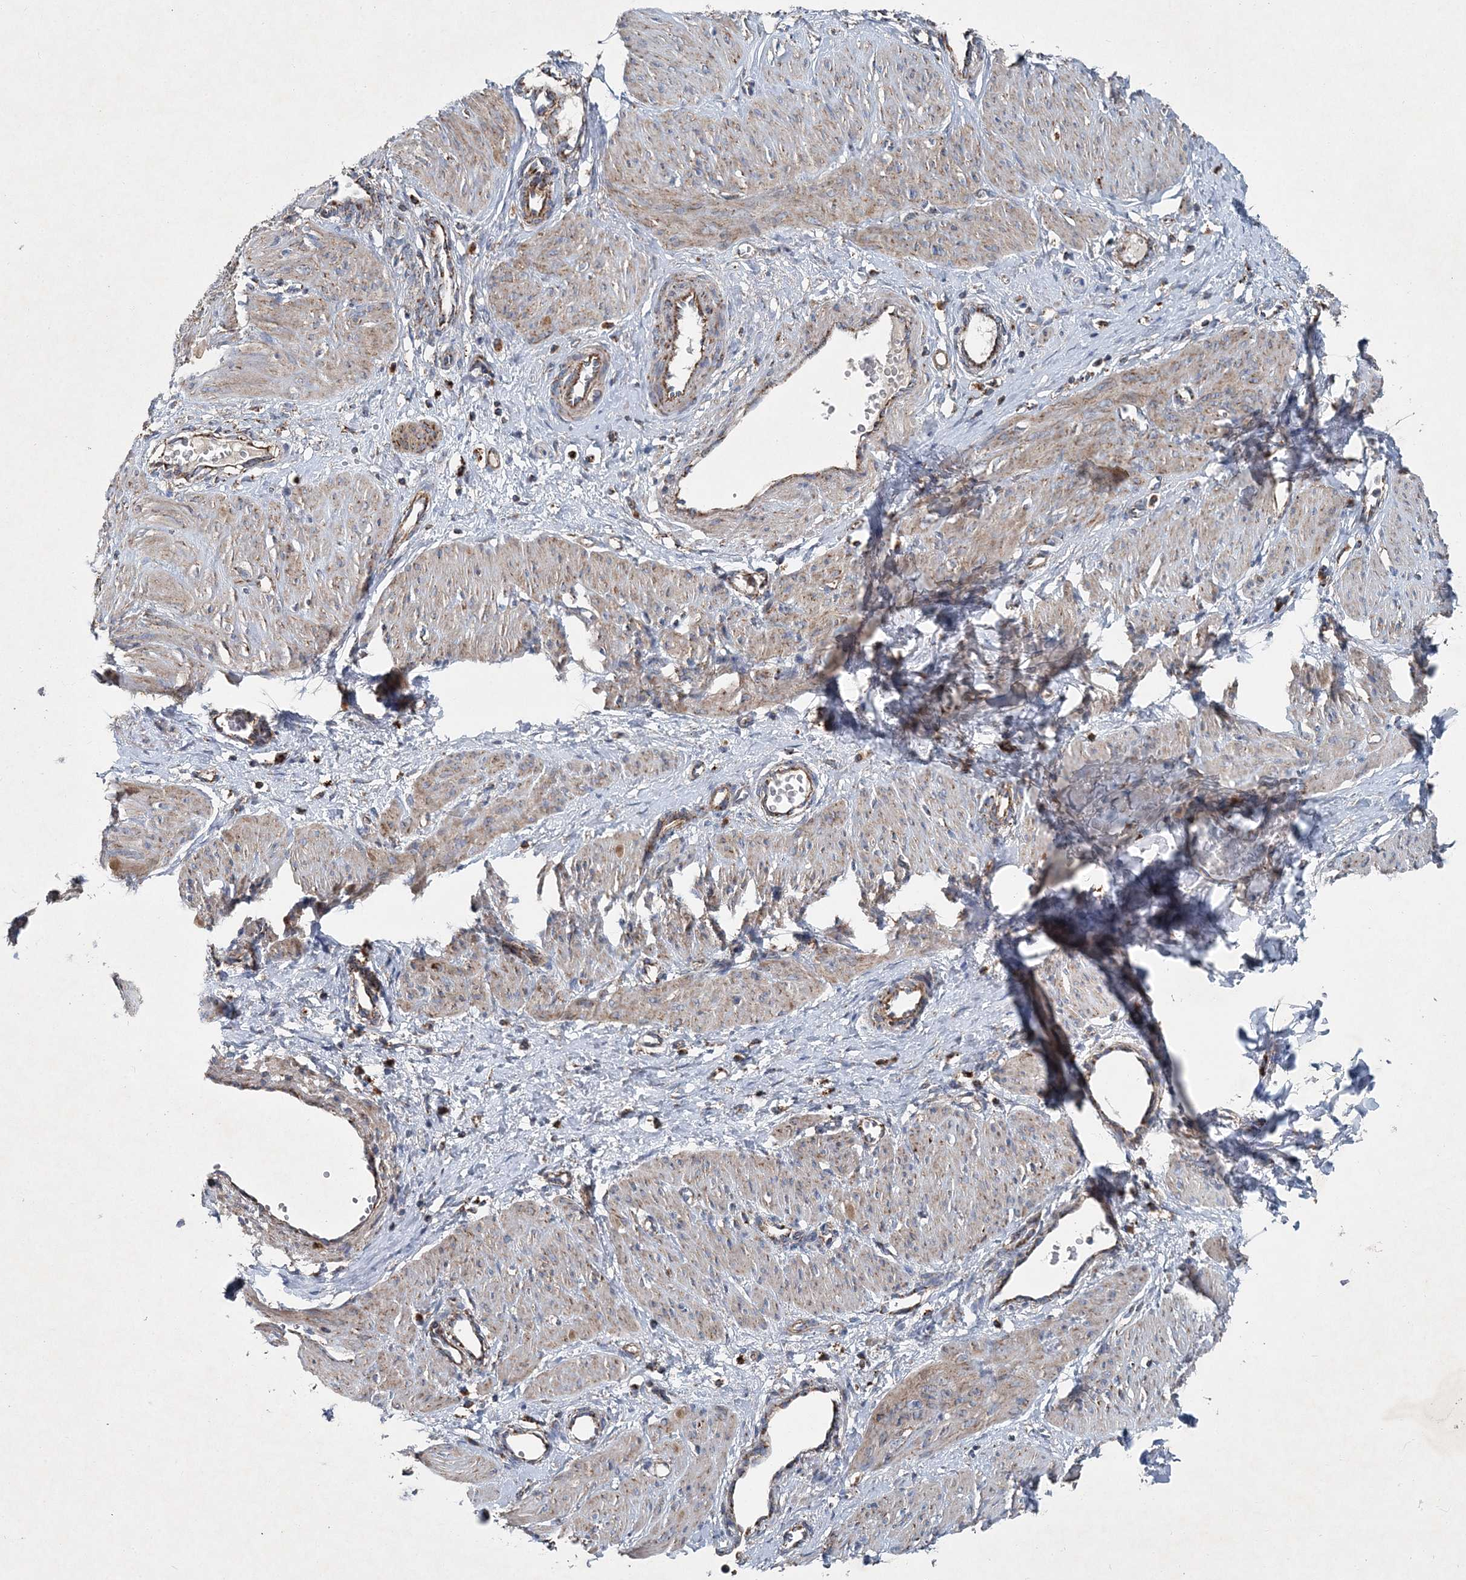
{"staining": {"intensity": "weak", "quantity": "25%-75%", "location": "cytoplasmic/membranous"}, "tissue": "smooth muscle", "cell_type": "Smooth muscle cells", "image_type": "normal", "snomed": [{"axis": "morphology", "description": "Normal tissue, NOS"}, {"axis": "topography", "description": "Endometrium"}], "caption": "Weak cytoplasmic/membranous positivity is identified in approximately 25%-75% of smooth muscle cells in normal smooth muscle.", "gene": "SPAG16", "patient": {"sex": "female", "age": 33}}